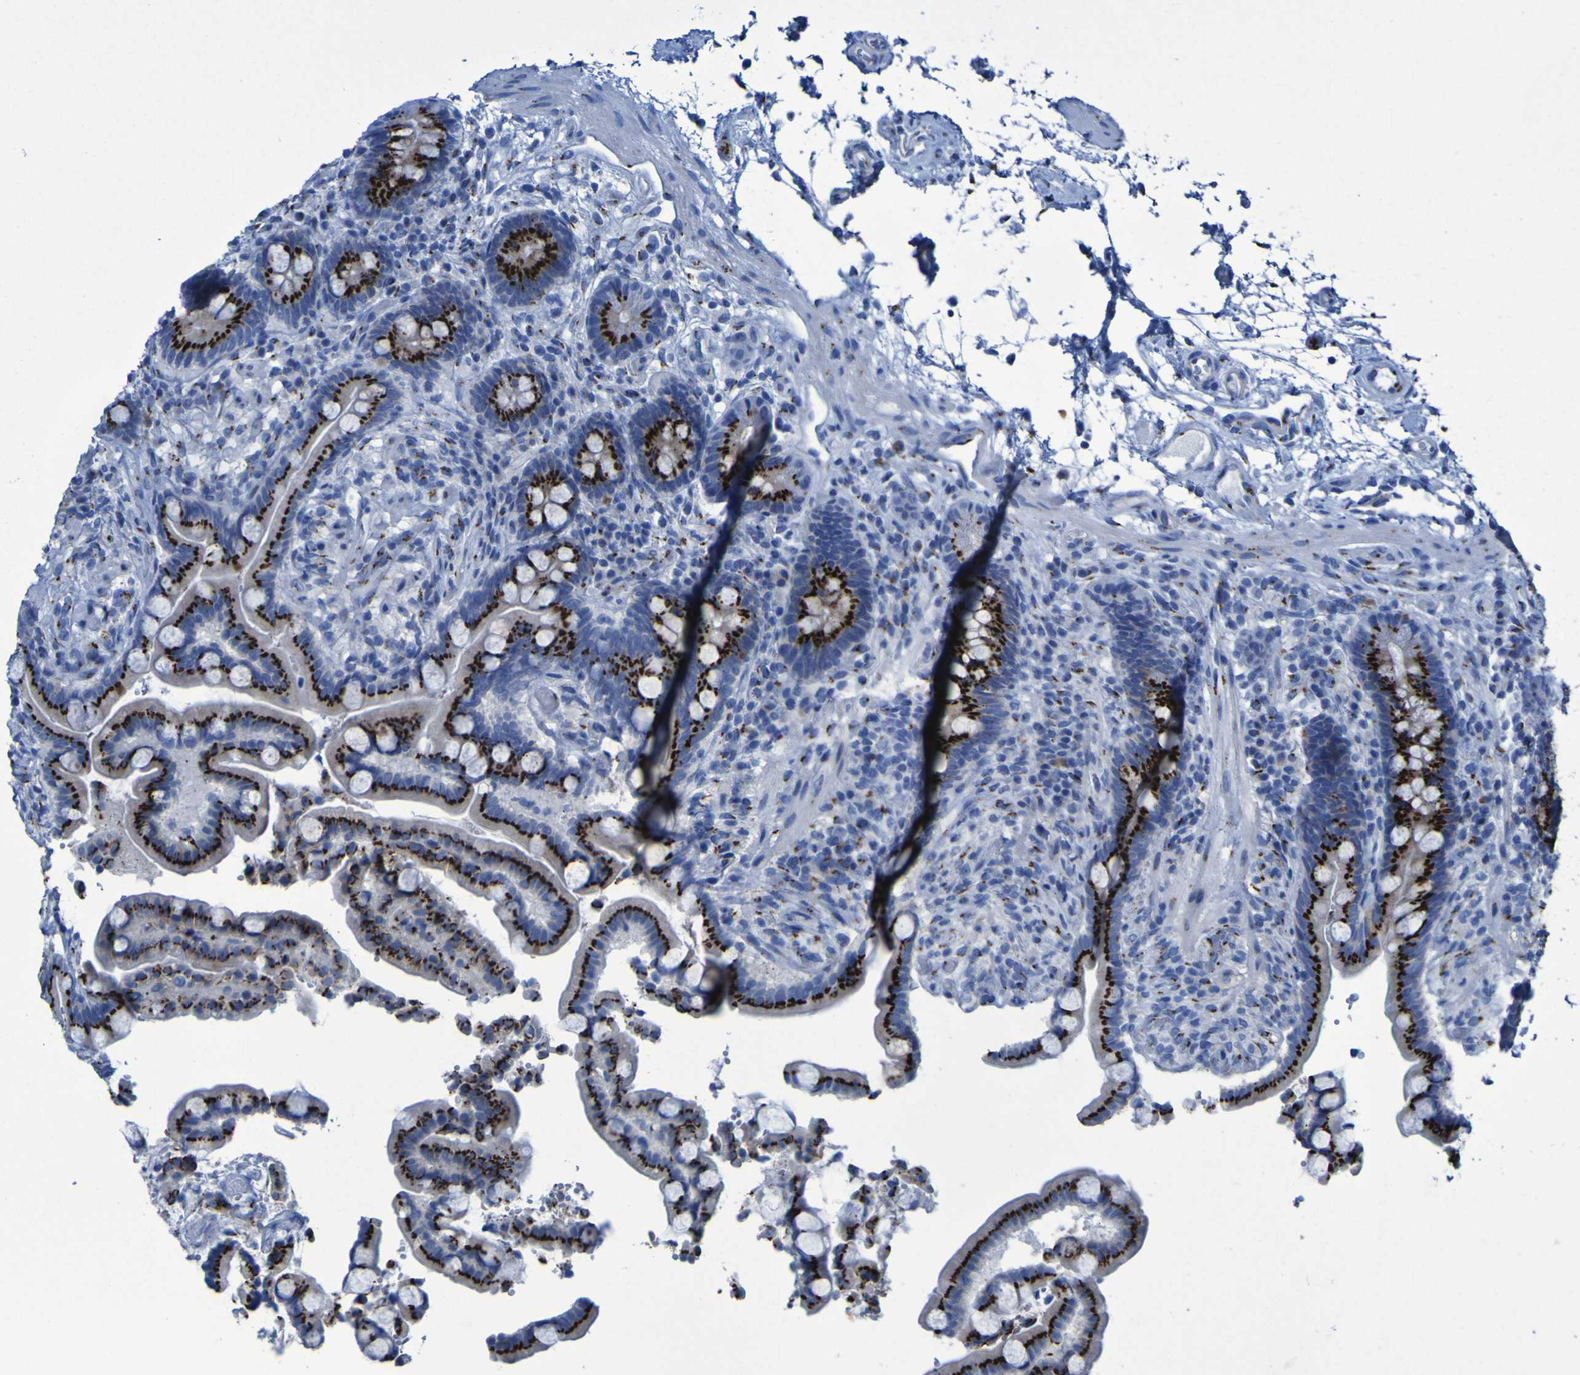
{"staining": {"intensity": "negative", "quantity": "none", "location": "none"}, "tissue": "colon", "cell_type": "Endothelial cells", "image_type": "normal", "snomed": [{"axis": "morphology", "description": "Normal tissue, NOS"}, {"axis": "topography", "description": "Colon"}], "caption": "An immunohistochemistry micrograph of normal colon is shown. There is no staining in endothelial cells of colon.", "gene": "GOLM1", "patient": {"sex": "male", "age": 73}}